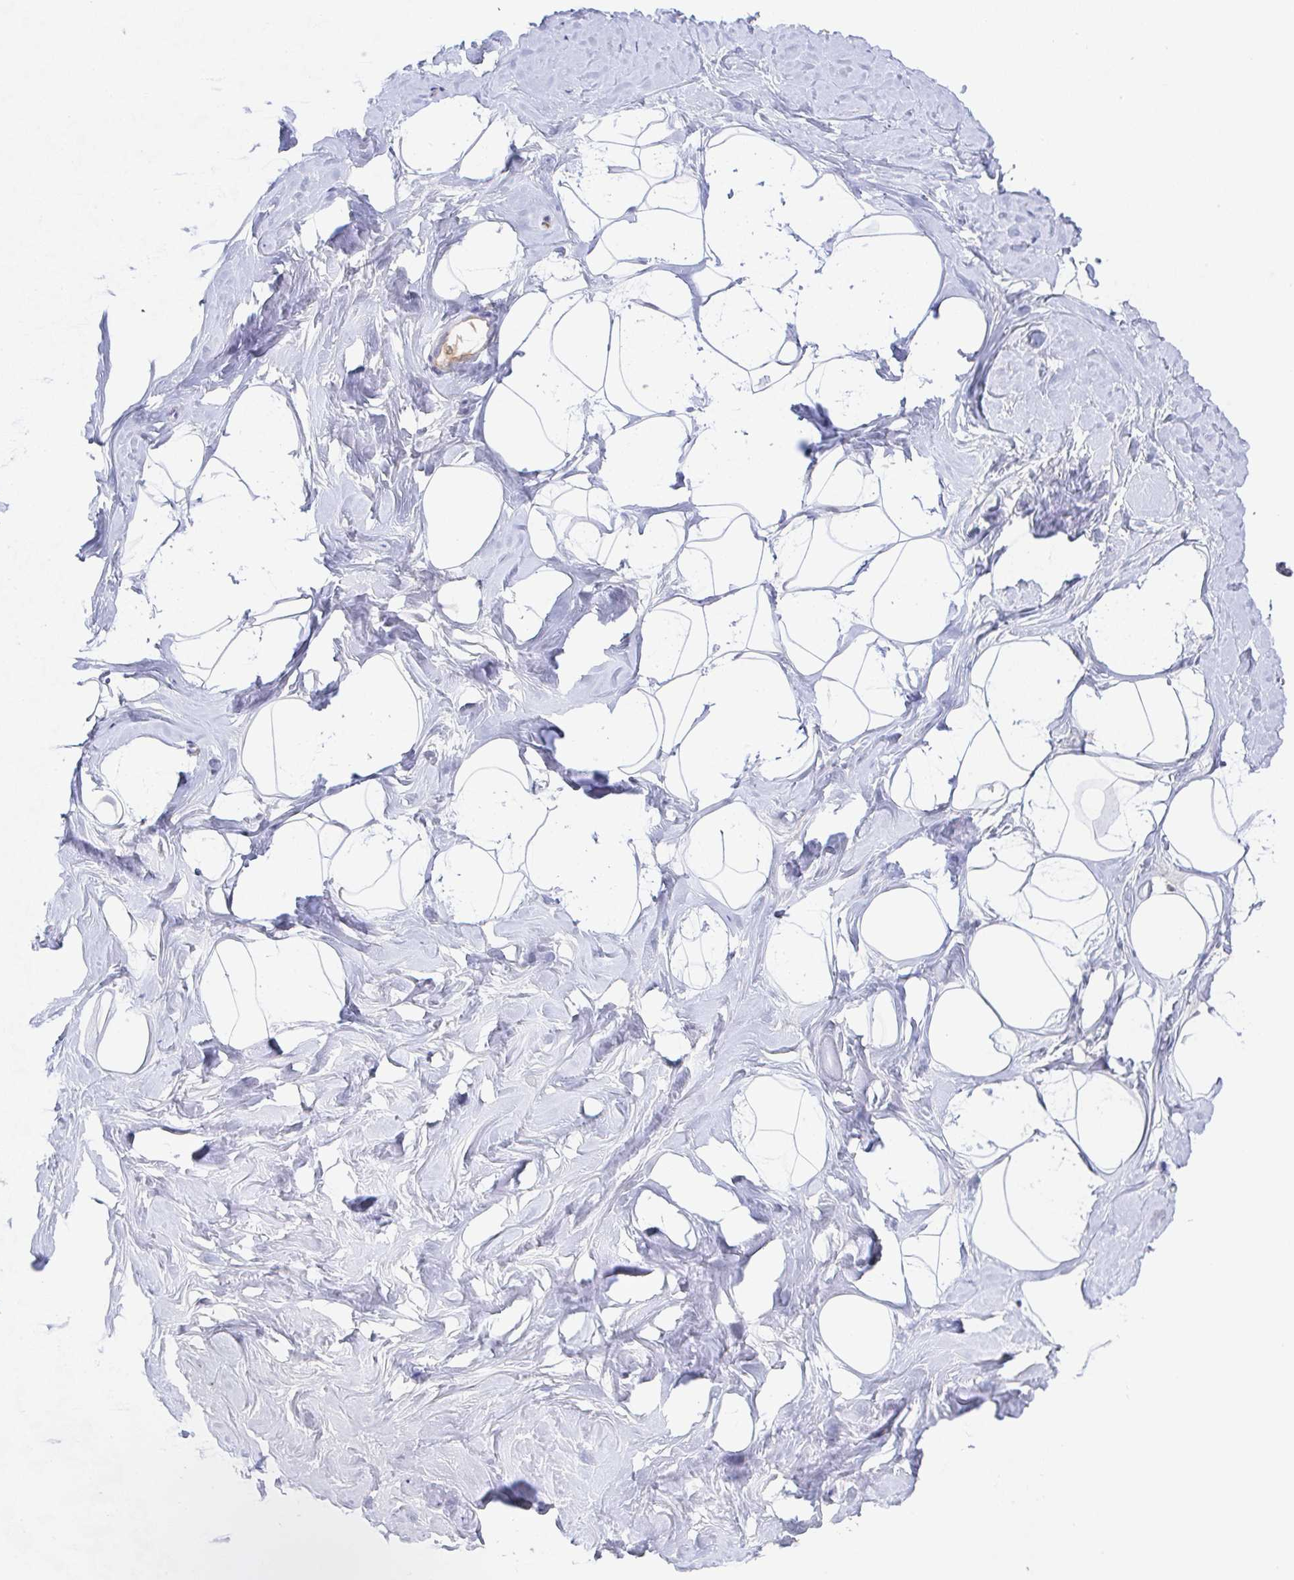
{"staining": {"intensity": "negative", "quantity": "none", "location": "none"}, "tissue": "breast", "cell_type": "Adipocytes", "image_type": "normal", "snomed": [{"axis": "morphology", "description": "Normal tissue, NOS"}, {"axis": "topography", "description": "Breast"}], "caption": "A photomicrograph of human breast is negative for staining in adipocytes. (DAB immunohistochemistry (IHC) visualized using brightfield microscopy, high magnification).", "gene": "DERL2", "patient": {"sex": "female", "age": 32}}